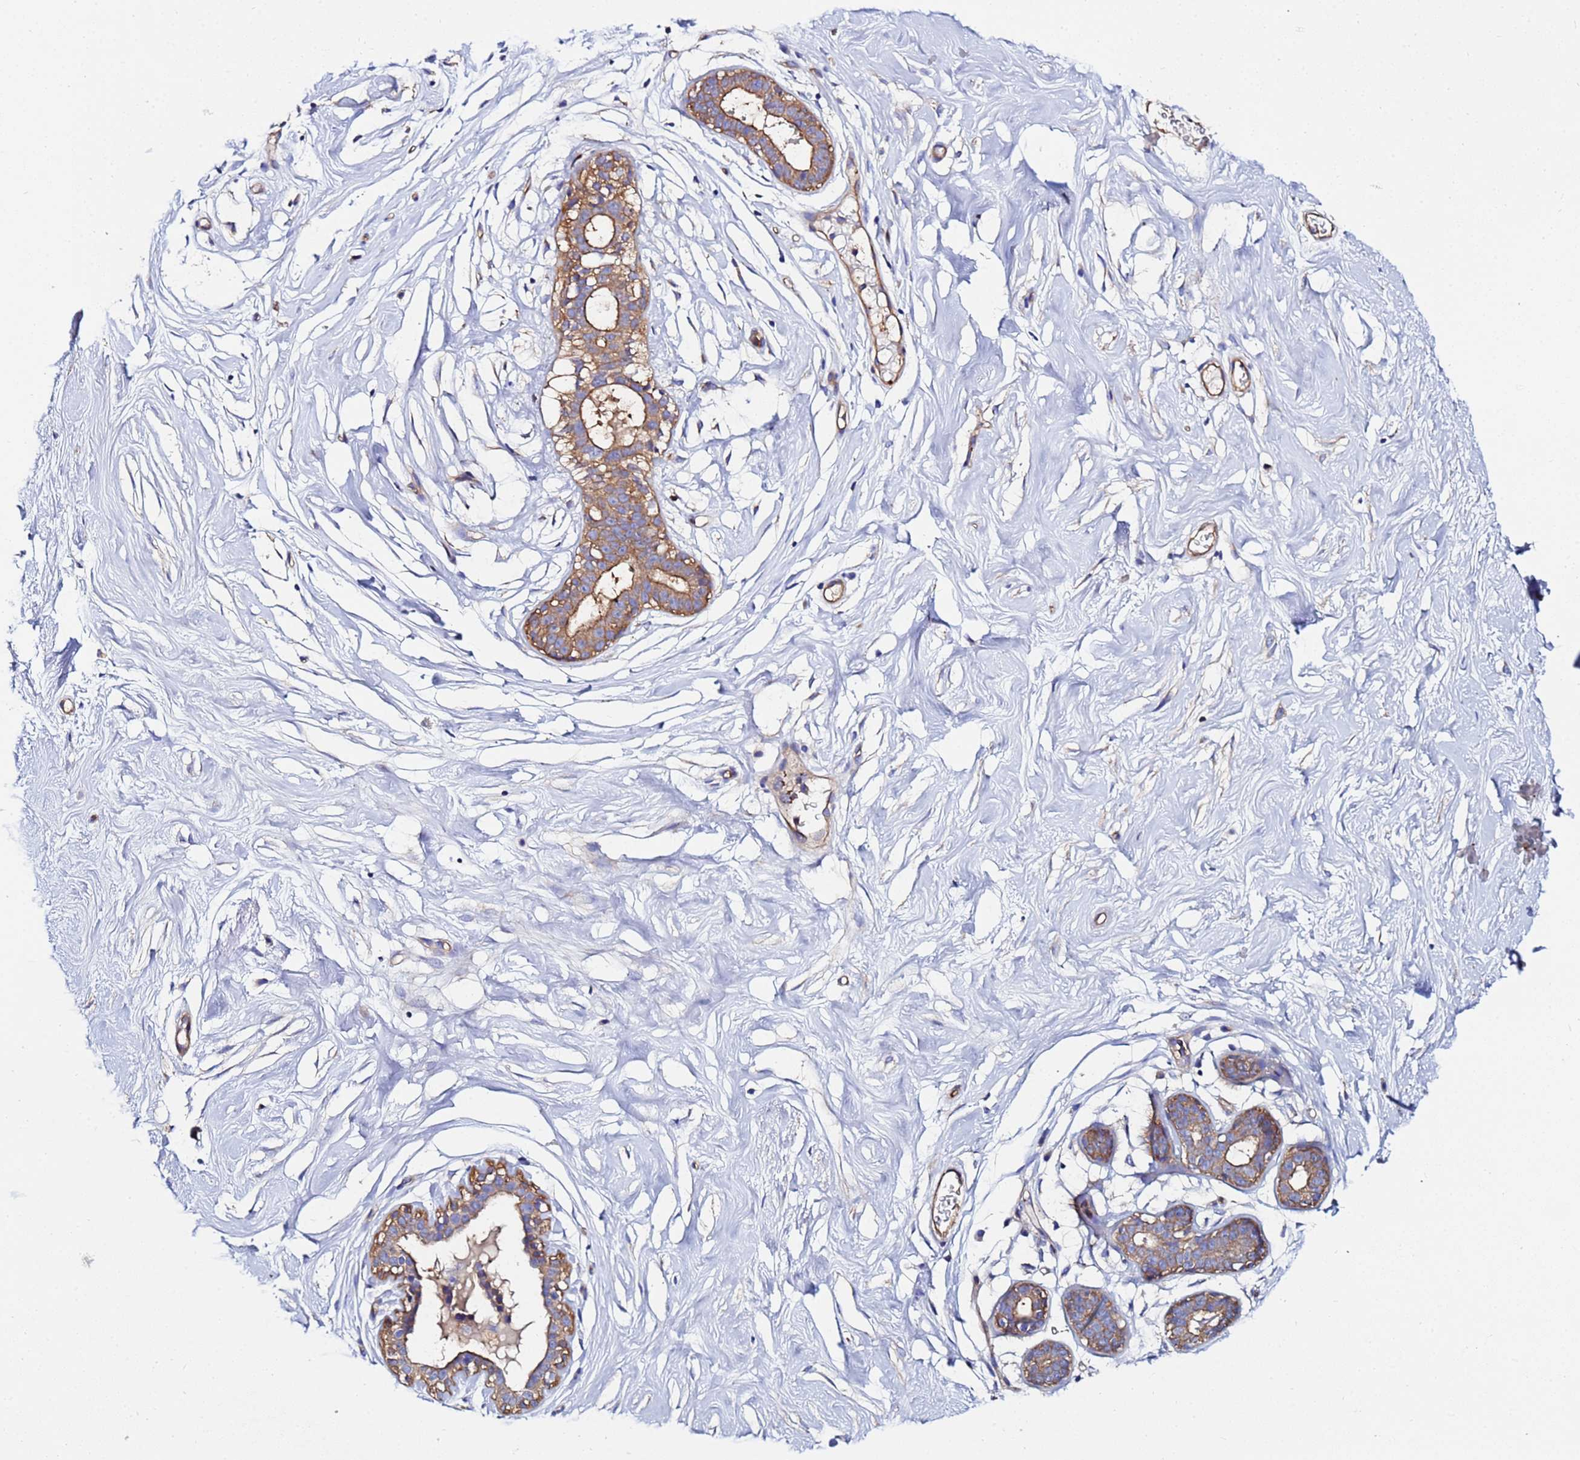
{"staining": {"intensity": "negative", "quantity": "none", "location": "none"}, "tissue": "breast", "cell_type": "Adipocytes", "image_type": "normal", "snomed": [{"axis": "morphology", "description": "Normal tissue, NOS"}, {"axis": "morphology", "description": "Adenoma, NOS"}, {"axis": "topography", "description": "Breast"}], "caption": "DAB immunohistochemical staining of unremarkable breast demonstrates no significant staining in adipocytes.", "gene": "POTEE", "patient": {"sex": "female", "age": 23}}